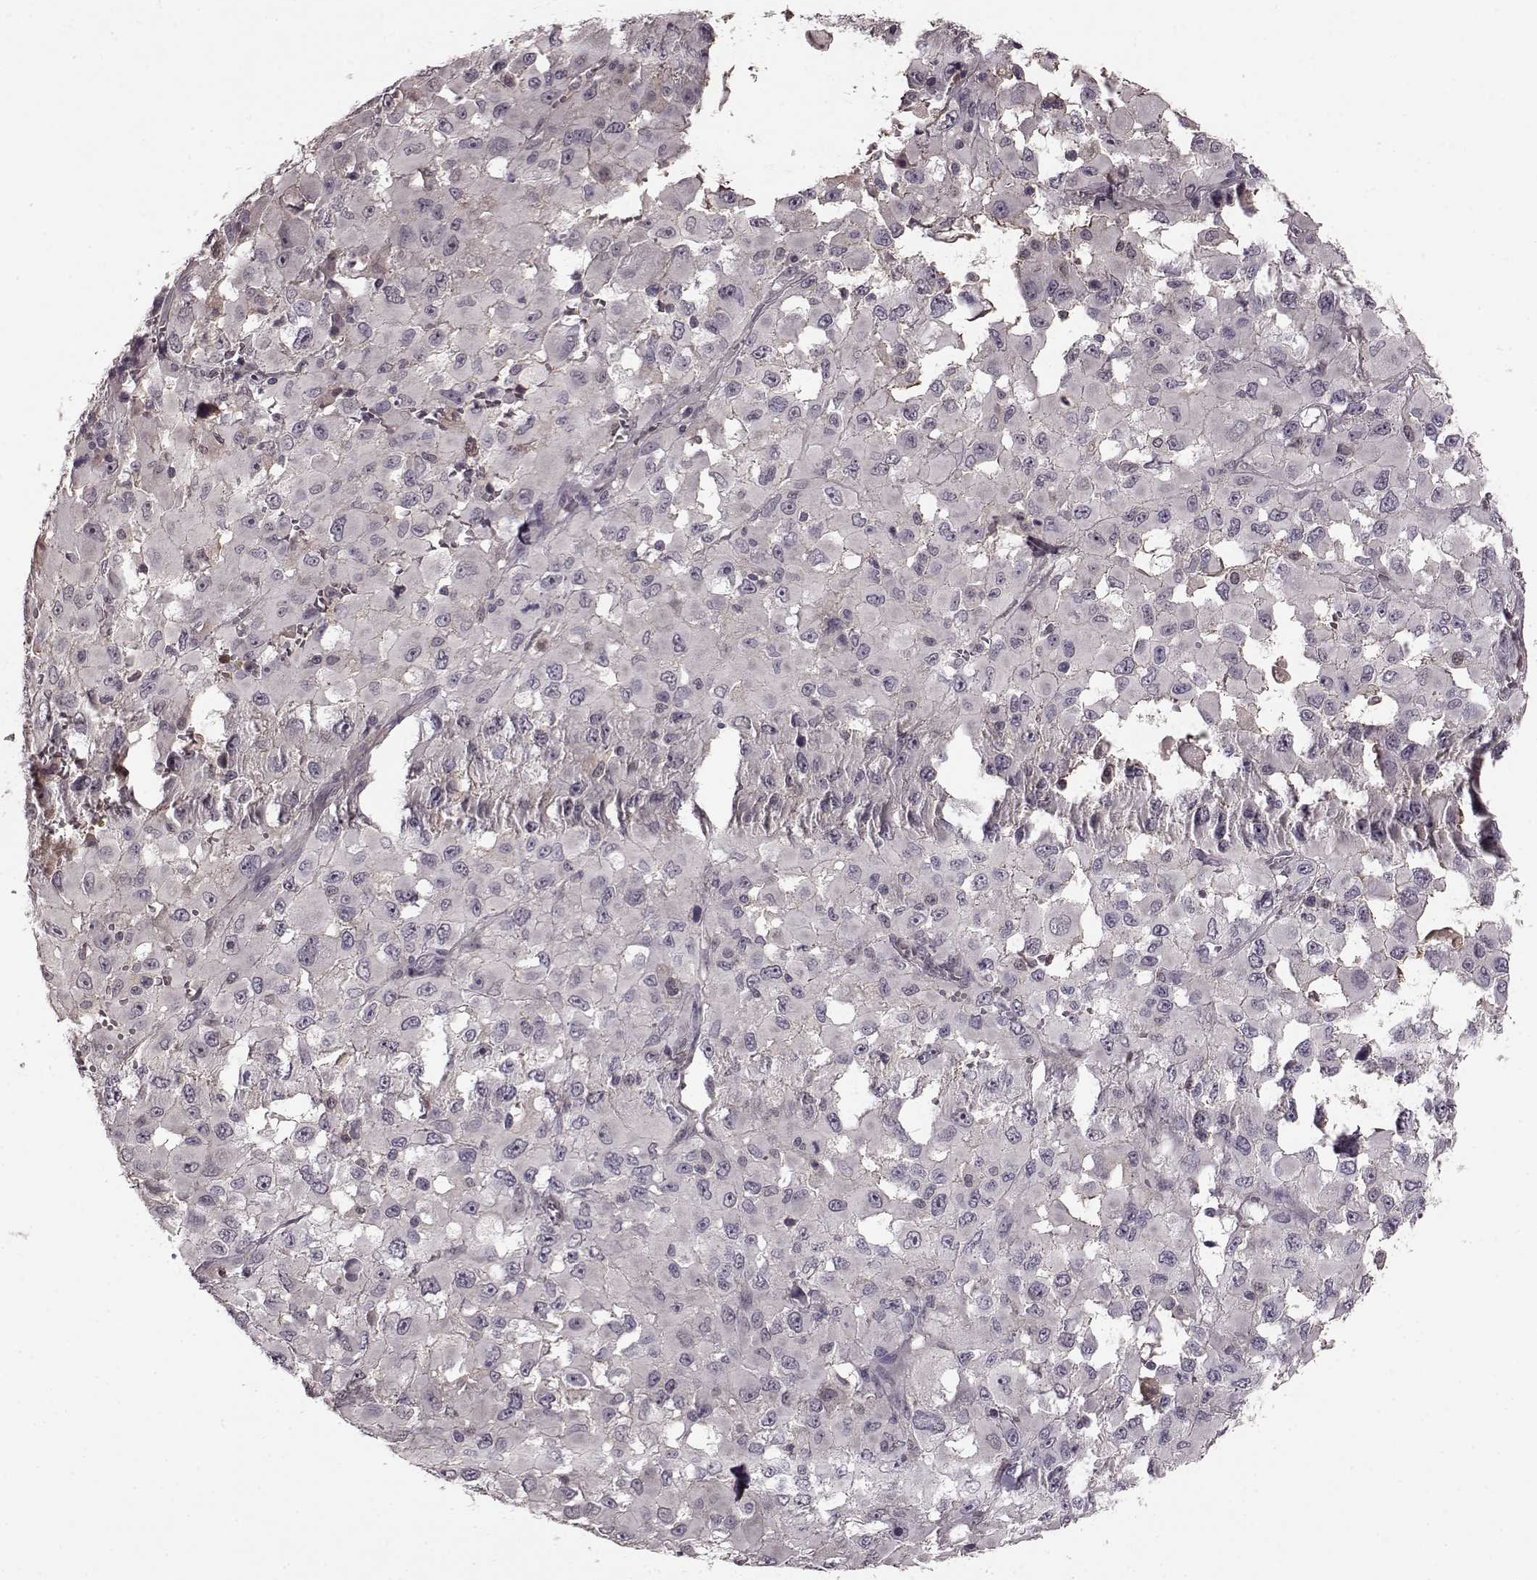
{"staining": {"intensity": "negative", "quantity": "none", "location": "none"}, "tissue": "melanoma", "cell_type": "Tumor cells", "image_type": "cancer", "snomed": [{"axis": "morphology", "description": "Malignant melanoma, Metastatic site"}, {"axis": "topography", "description": "Lymph node"}], "caption": "This is an immunohistochemistry (IHC) histopathology image of melanoma. There is no staining in tumor cells.", "gene": "NRL", "patient": {"sex": "male", "age": 50}}